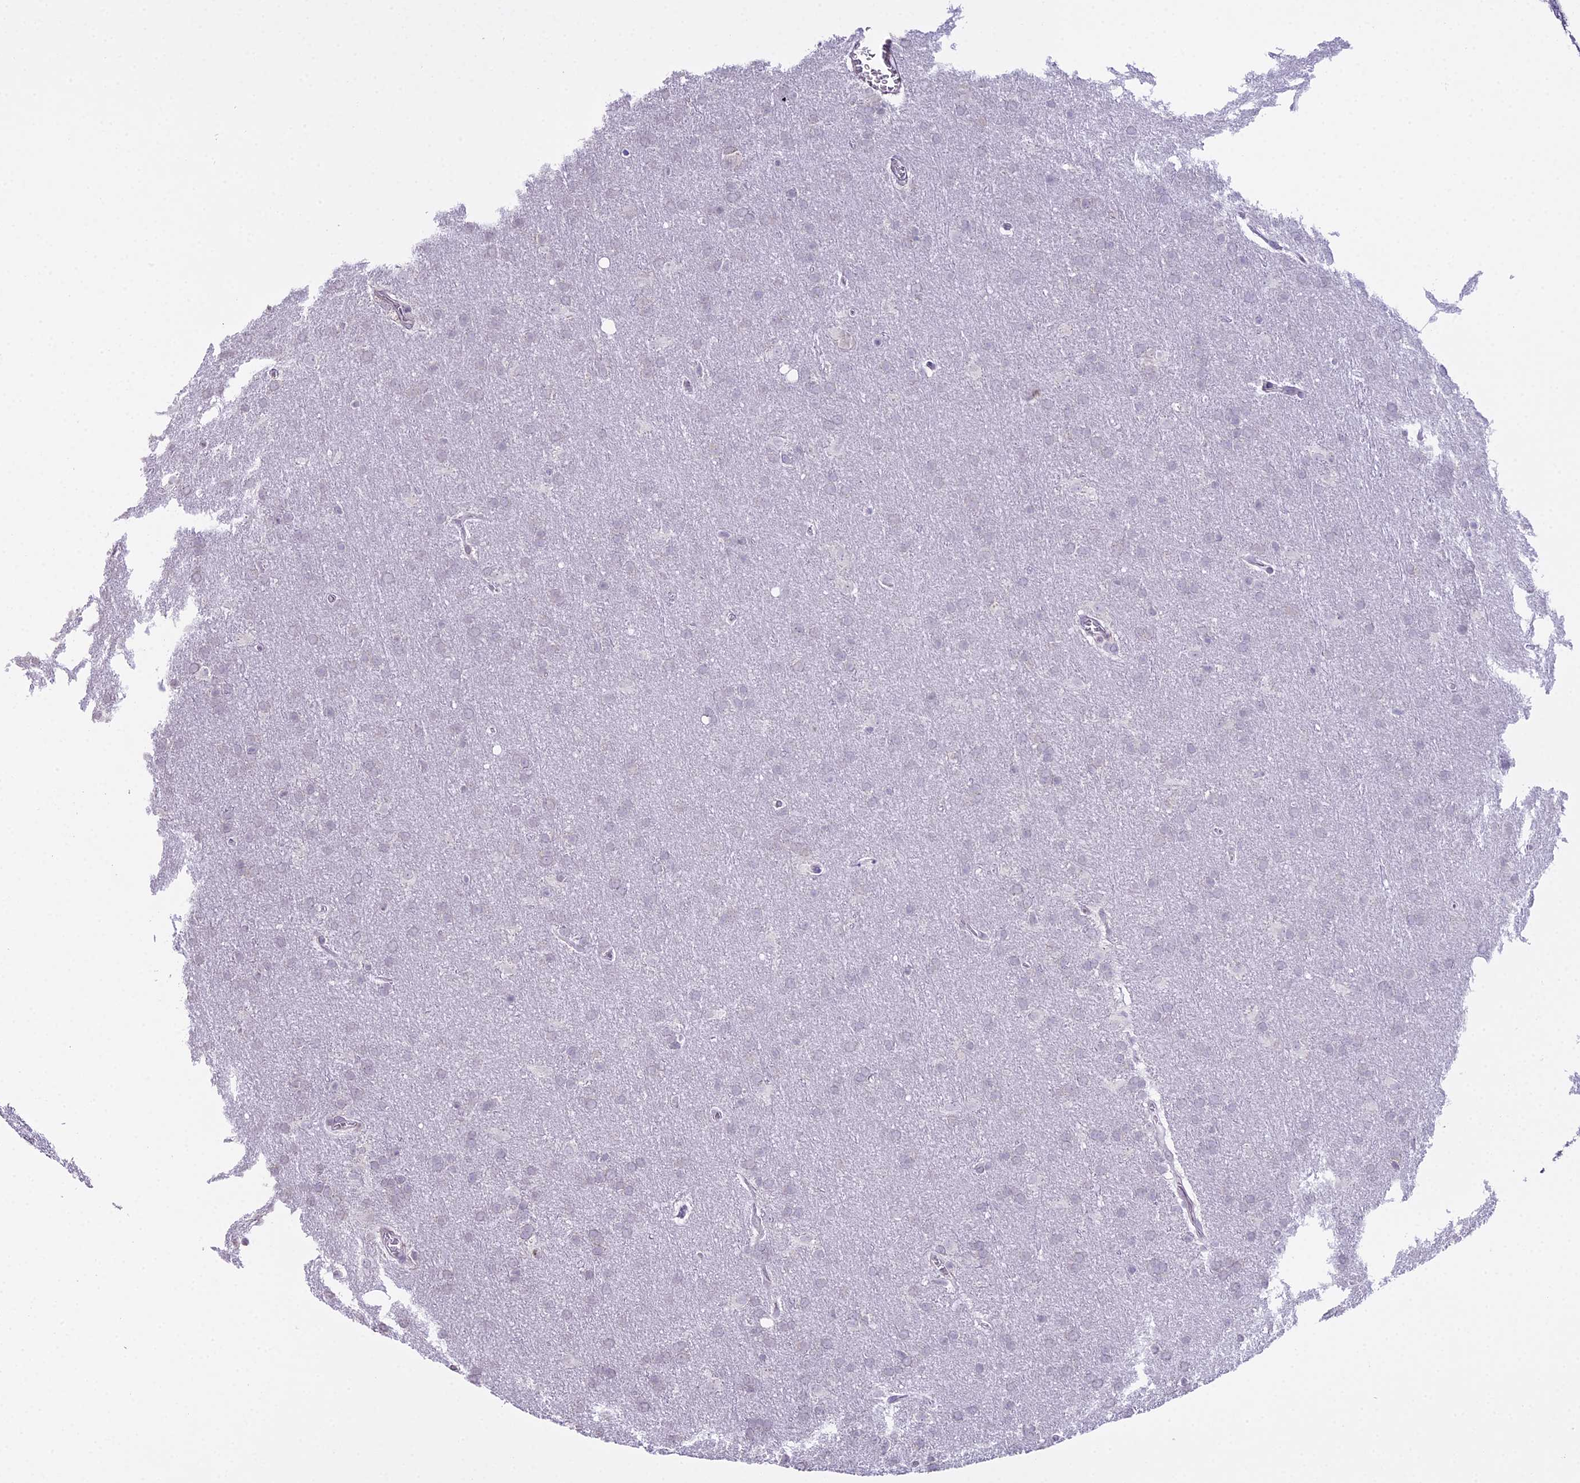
{"staining": {"intensity": "negative", "quantity": "none", "location": "none"}, "tissue": "glioma", "cell_type": "Tumor cells", "image_type": "cancer", "snomed": [{"axis": "morphology", "description": "Glioma, malignant, Low grade"}, {"axis": "topography", "description": "Brain"}], "caption": "The micrograph demonstrates no significant expression in tumor cells of malignant glioma (low-grade). (DAB immunohistochemistry with hematoxylin counter stain).", "gene": "RPS26", "patient": {"sex": "female", "age": 32}}